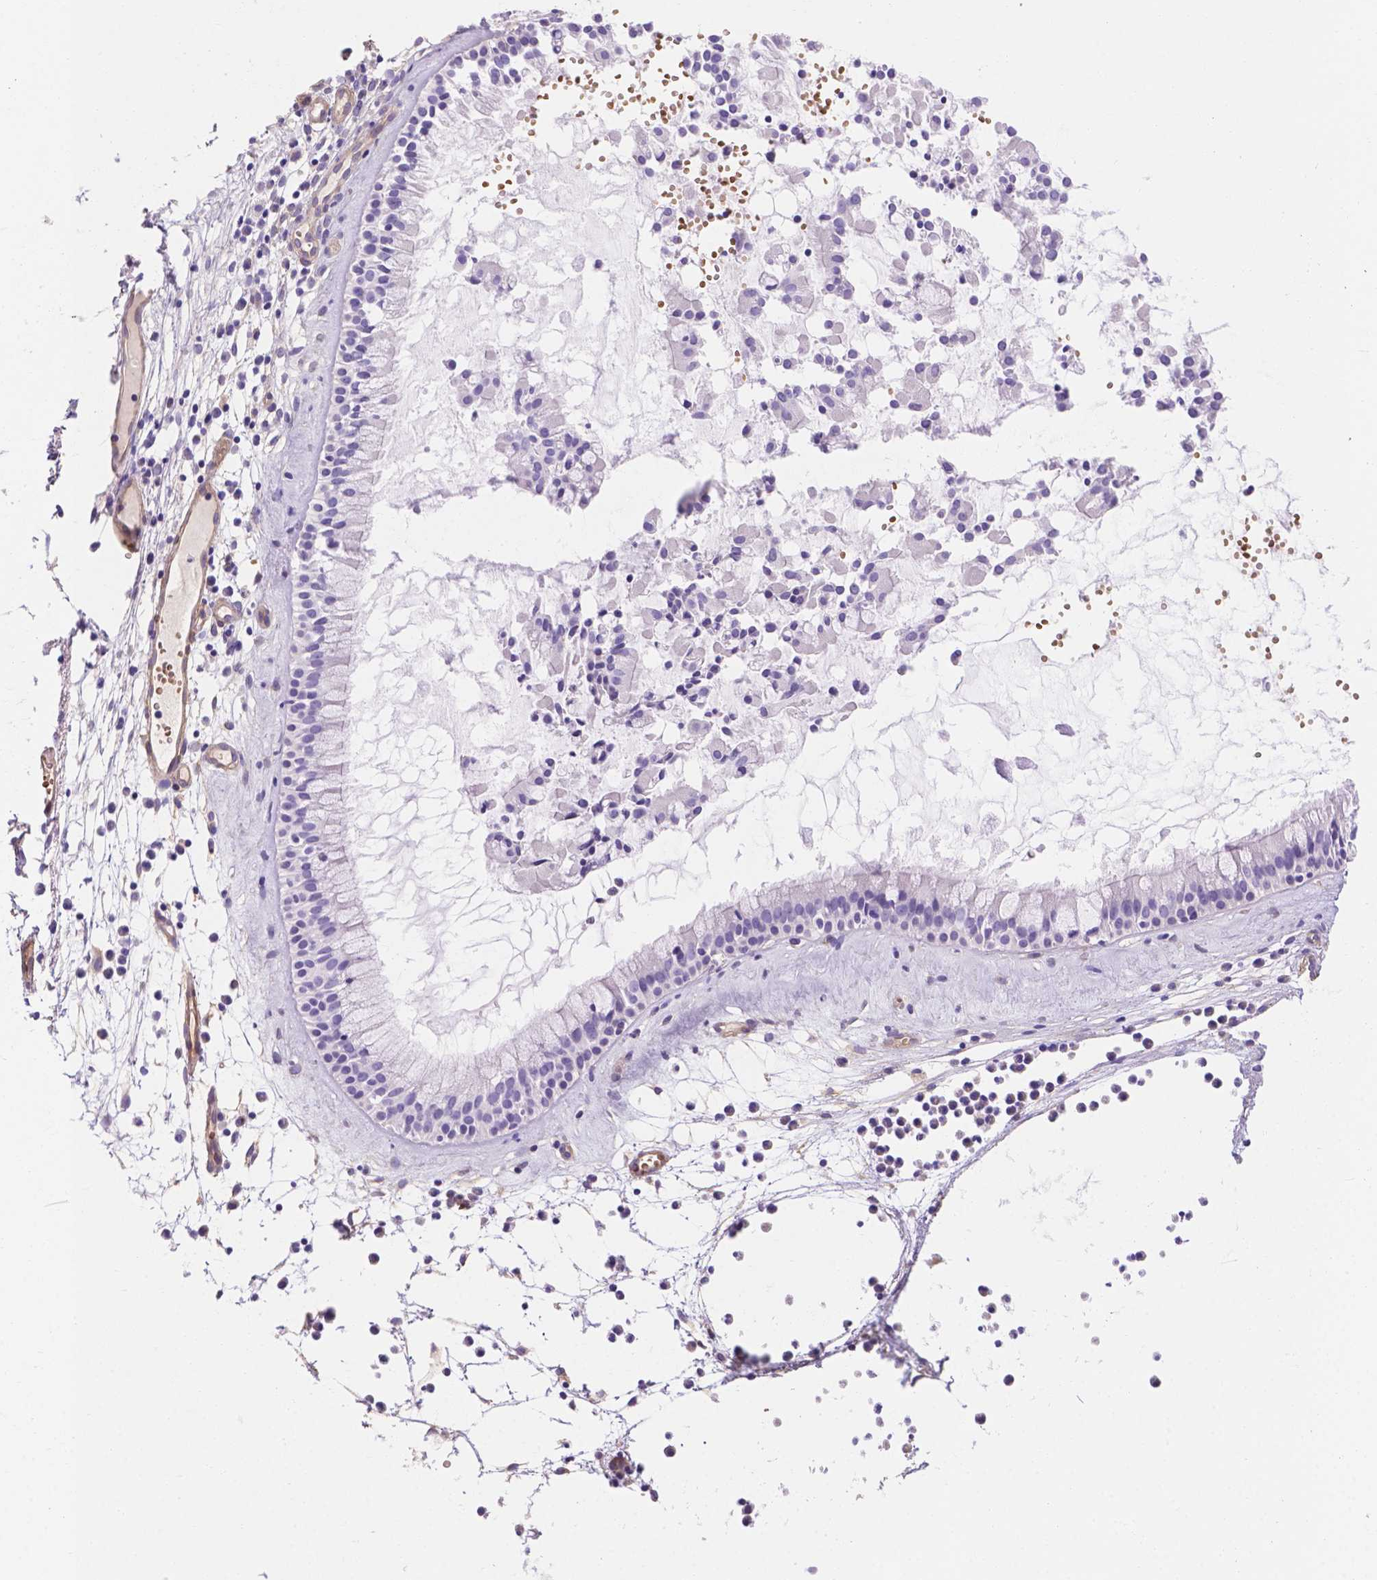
{"staining": {"intensity": "negative", "quantity": "none", "location": "none"}, "tissue": "nasopharynx", "cell_type": "Respiratory epithelial cells", "image_type": "normal", "snomed": [{"axis": "morphology", "description": "Normal tissue, NOS"}, {"axis": "topography", "description": "Nasopharynx"}], "caption": "Human nasopharynx stained for a protein using IHC displays no positivity in respiratory epithelial cells.", "gene": "SLC40A1", "patient": {"sex": "female", "age": 85}}